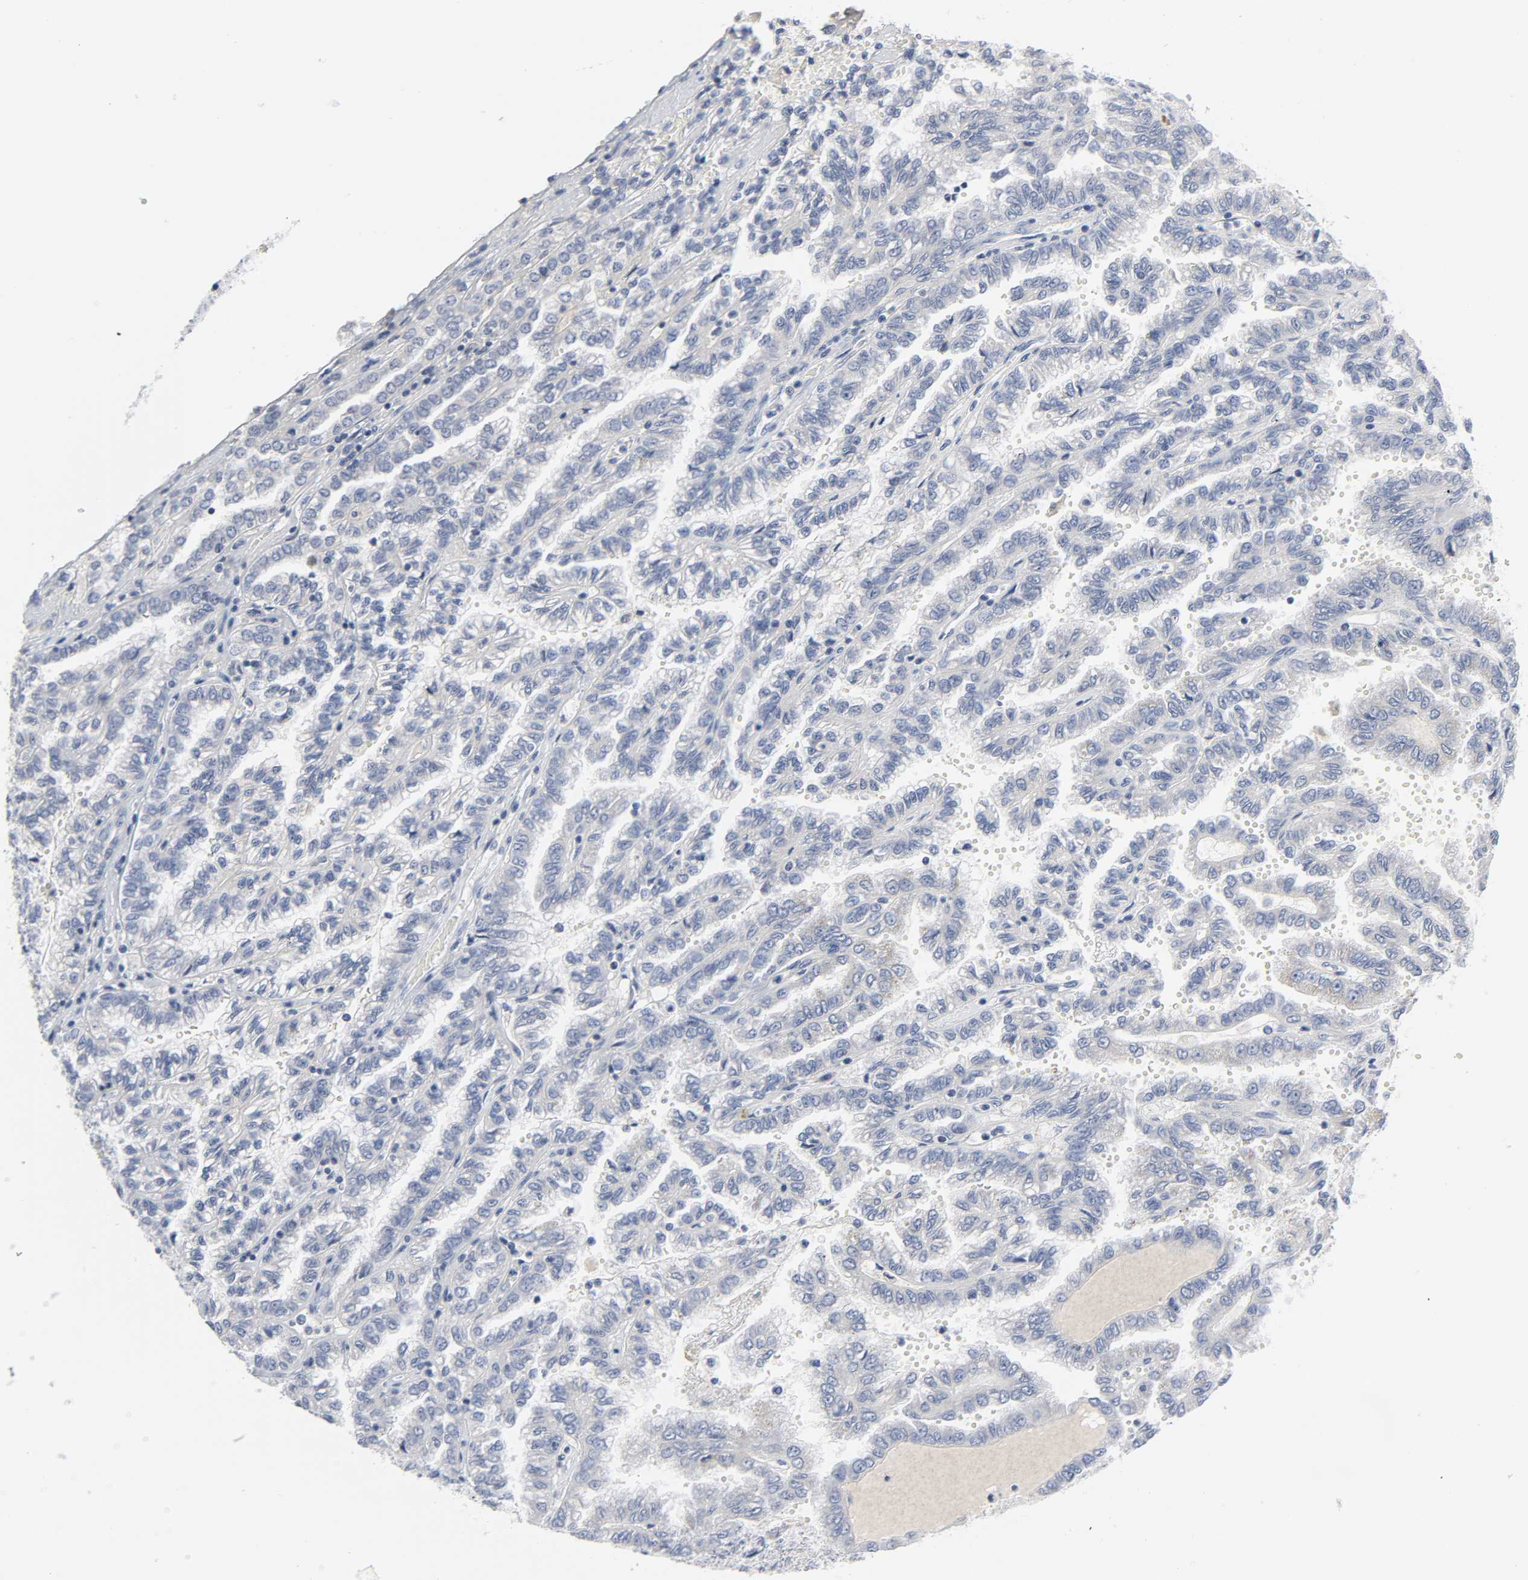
{"staining": {"intensity": "negative", "quantity": "none", "location": "none"}, "tissue": "renal cancer", "cell_type": "Tumor cells", "image_type": "cancer", "snomed": [{"axis": "morphology", "description": "Inflammation, NOS"}, {"axis": "morphology", "description": "Adenocarcinoma, NOS"}, {"axis": "topography", "description": "Kidney"}], "caption": "A micrograph of adenocarcinoma (renal) stained for a protein shows no brown staining in tumor cells.", "gene": "WEE1", "patient": {"sex": "male", "age": 68}}